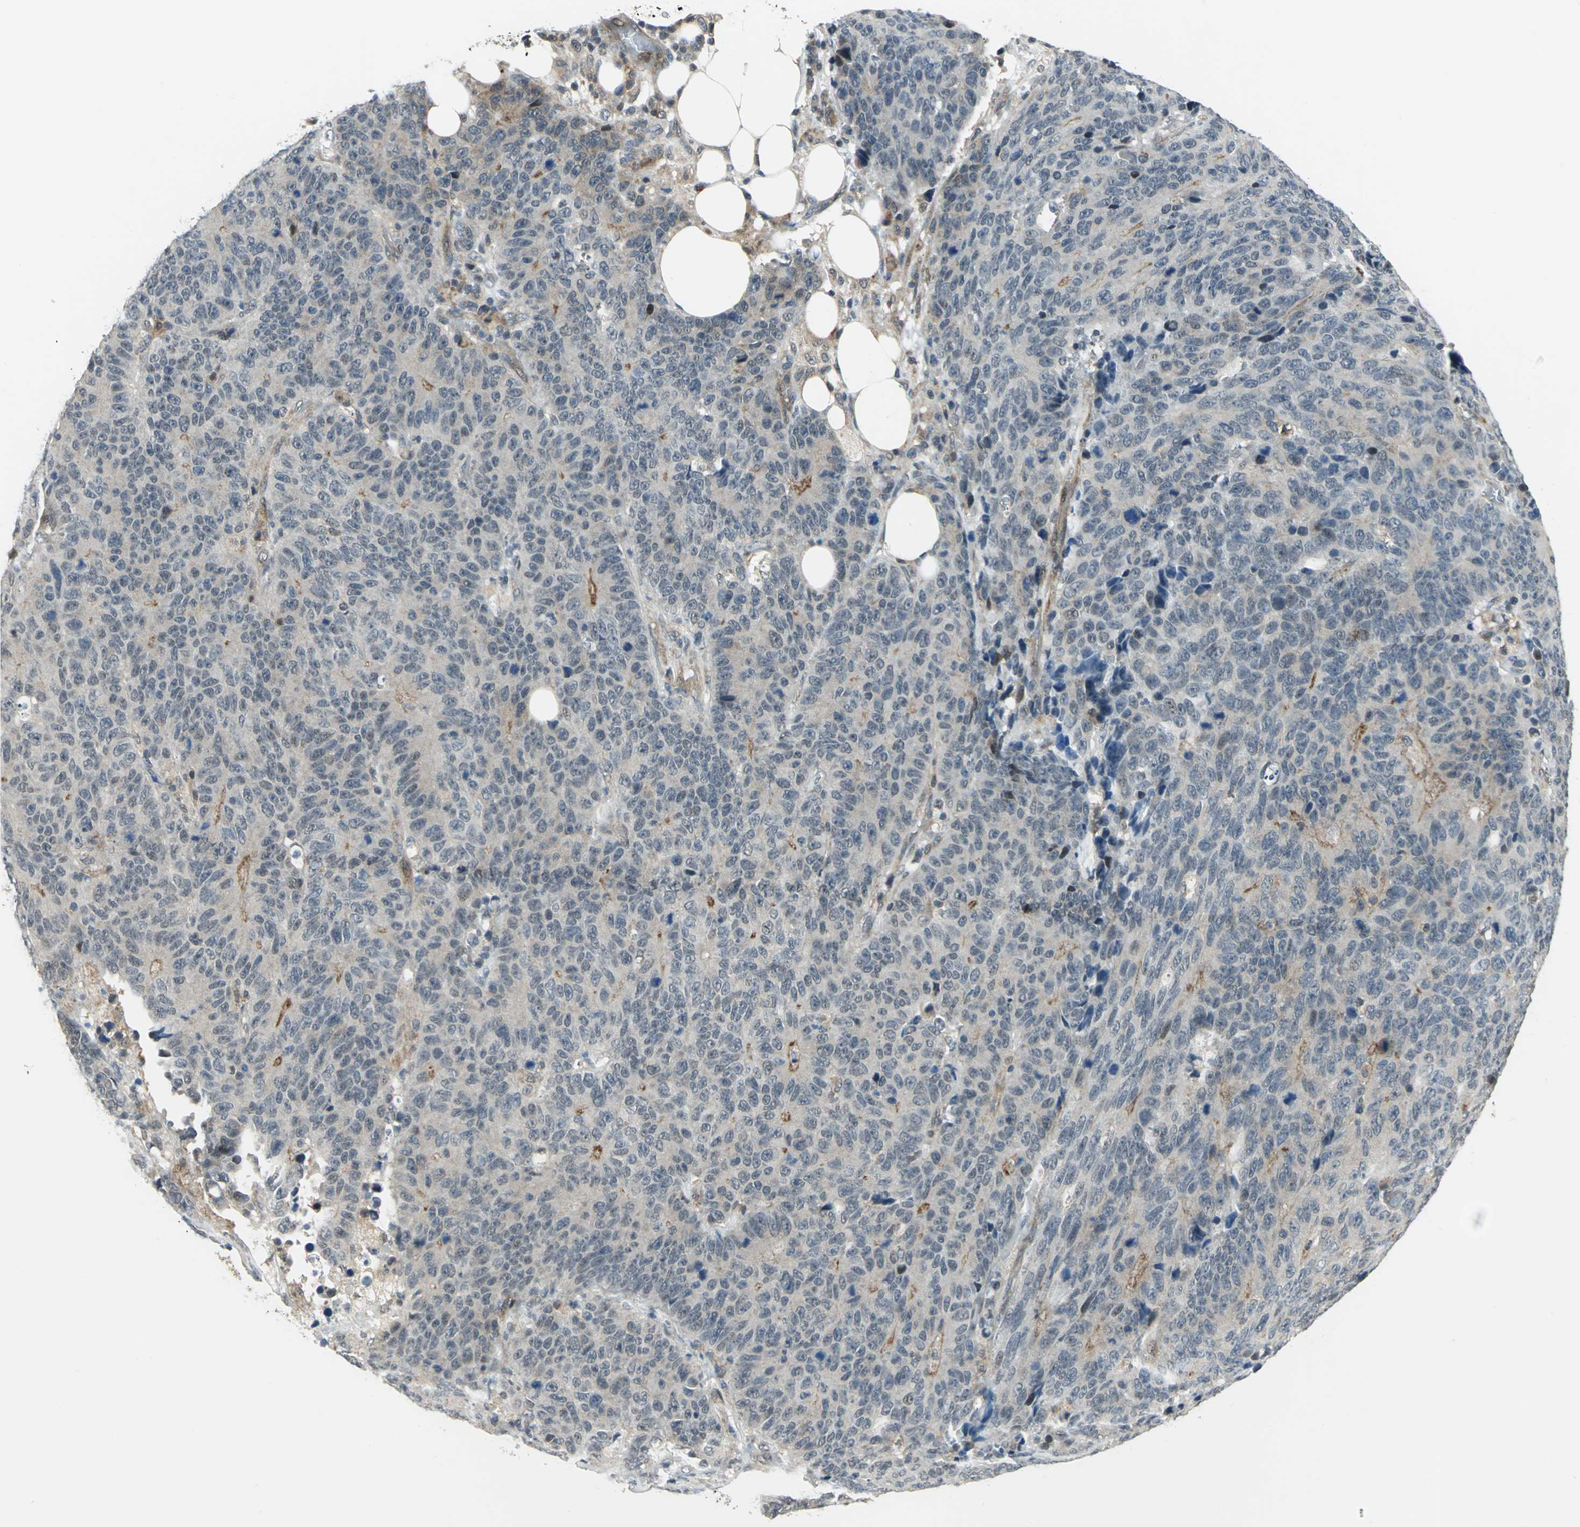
{"staining": {"intensity": "weak", "quantity": "25%-75%", "location": "cytoplasmic/membranous"}, "tissue": "colorectal cancer", "cell_type": "Tumor cells", "image_type": "cancer", "snomed": [{"axis": "morphology", "description": "Adenocarcinoma, NOS"}, {"axis": "topography", "description": "Colon"}], "caption": "Protein staining displays weak cytoplasmic/membranous expression in approximately 25%-75% of tumor cells in colorectal cancer.", "gene": "PLAGL2", "patient": {"sex": "female", "age": 86}}